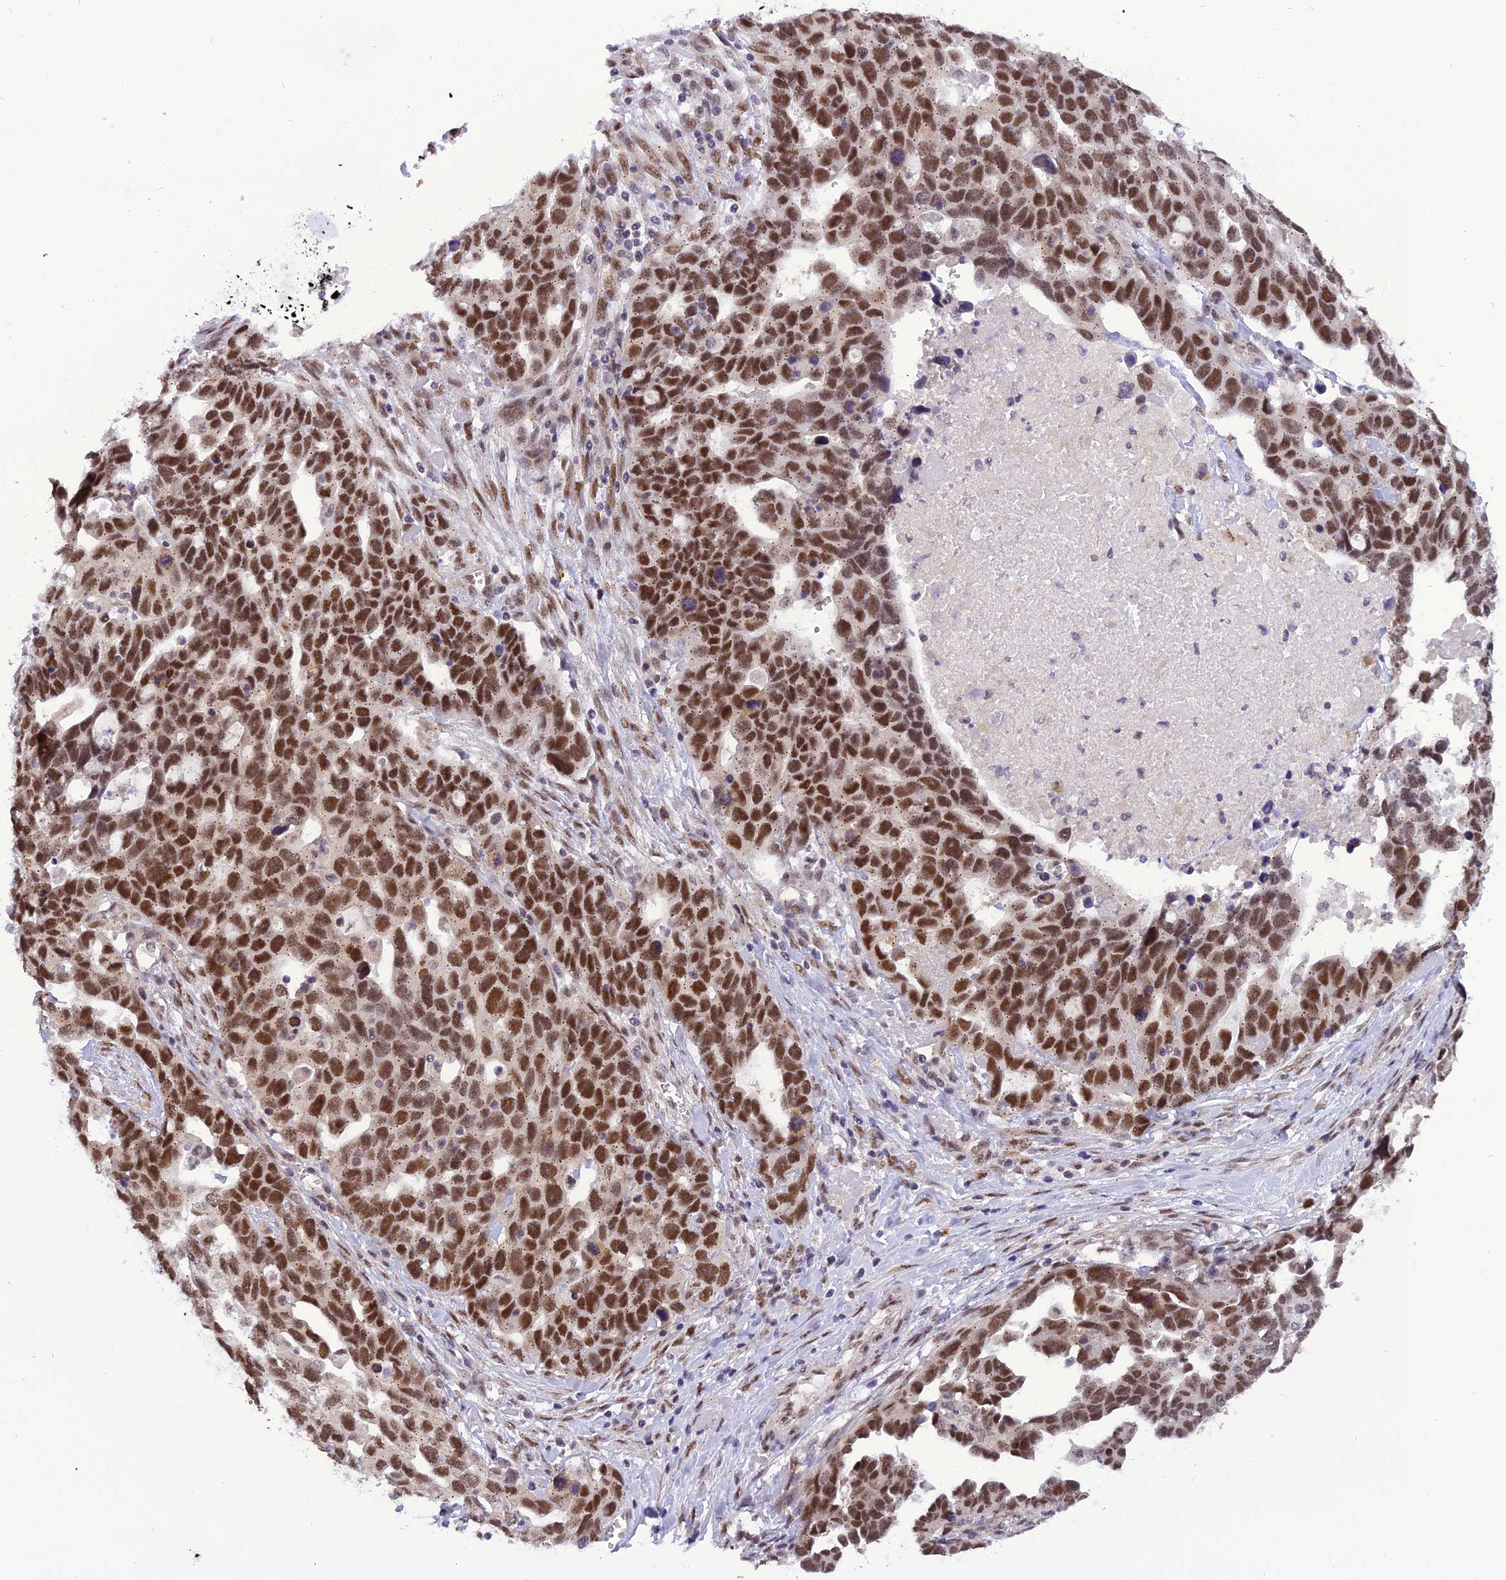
{"staining": {"intensity": "strong", "quantity": ">75%", "location": "nuclear"}, "tissue": "ovarian cancer", "cell_type": "Tumor cells", "image_type": "cancer", "snomed": [{"axis": "morphology", "description": "Cystadenocarcinoma, serous, NOS"}, {"axis": "topography", "description": "Ovary"}], "caption": "A histopathology image showing strong nuclear positivity in about >75% of tumor cells in serous cystadenocarcinoma (ovarian), as visualized by brown immunohistochemical staining.", "gene": "IRF2BP1", "patient": {"sex": "female", "age": 54}}